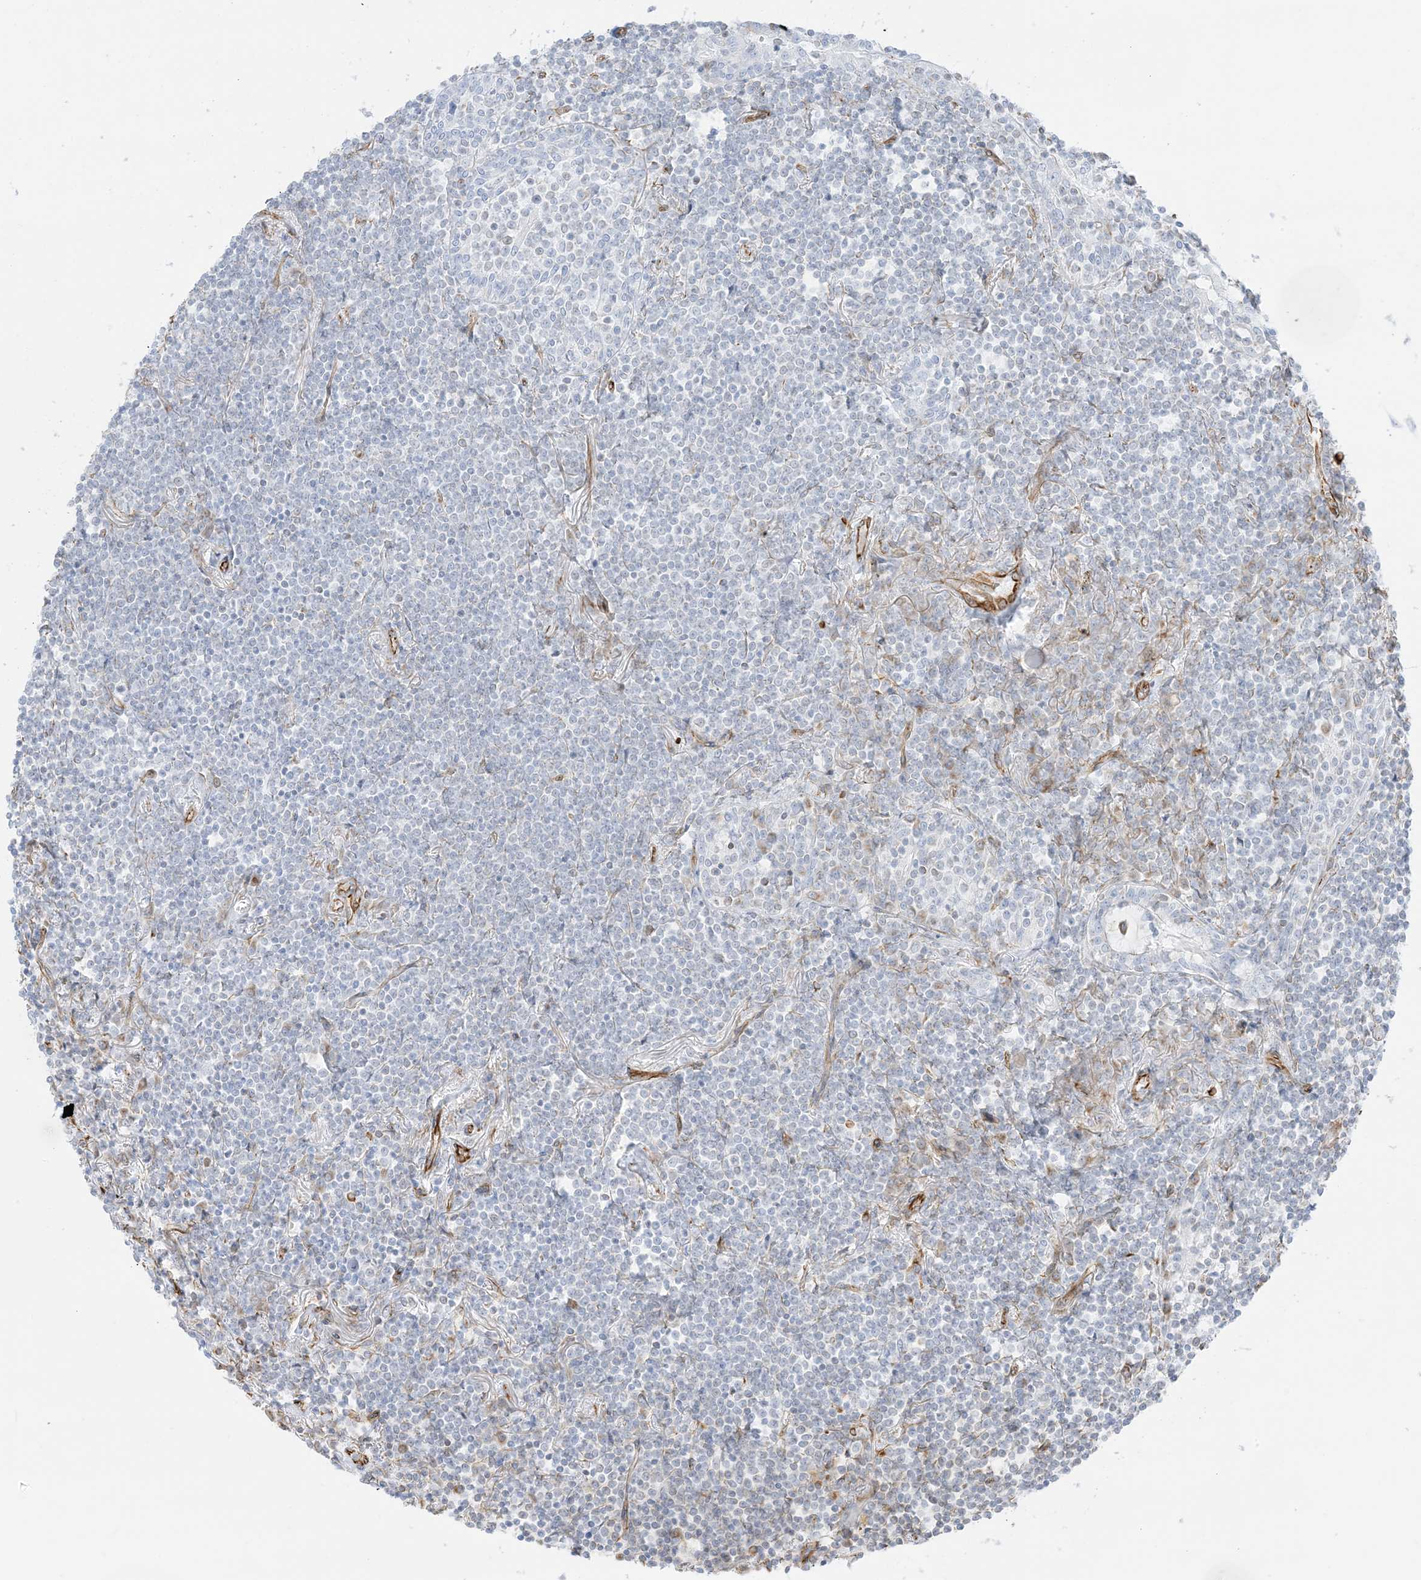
{"staining": {"intensity": "negative", "quantity": "none", "location": "none"}, "tissue": "lymphoma", "cell_type": "Tumor cells", "image_type": "cancer", "snomed": [{"axis": "morphology", "description": "Malignant lymphoma, non-Hodgkin's type, Low grade"}, {"axis": "topography", "description": "Lung"}], "caption": "Immunohistochemical staining of human lymphoma reveals no significant expression in tumor cells.", "gene": "PID1", "patient": {"sex": "female", "age": 71}}